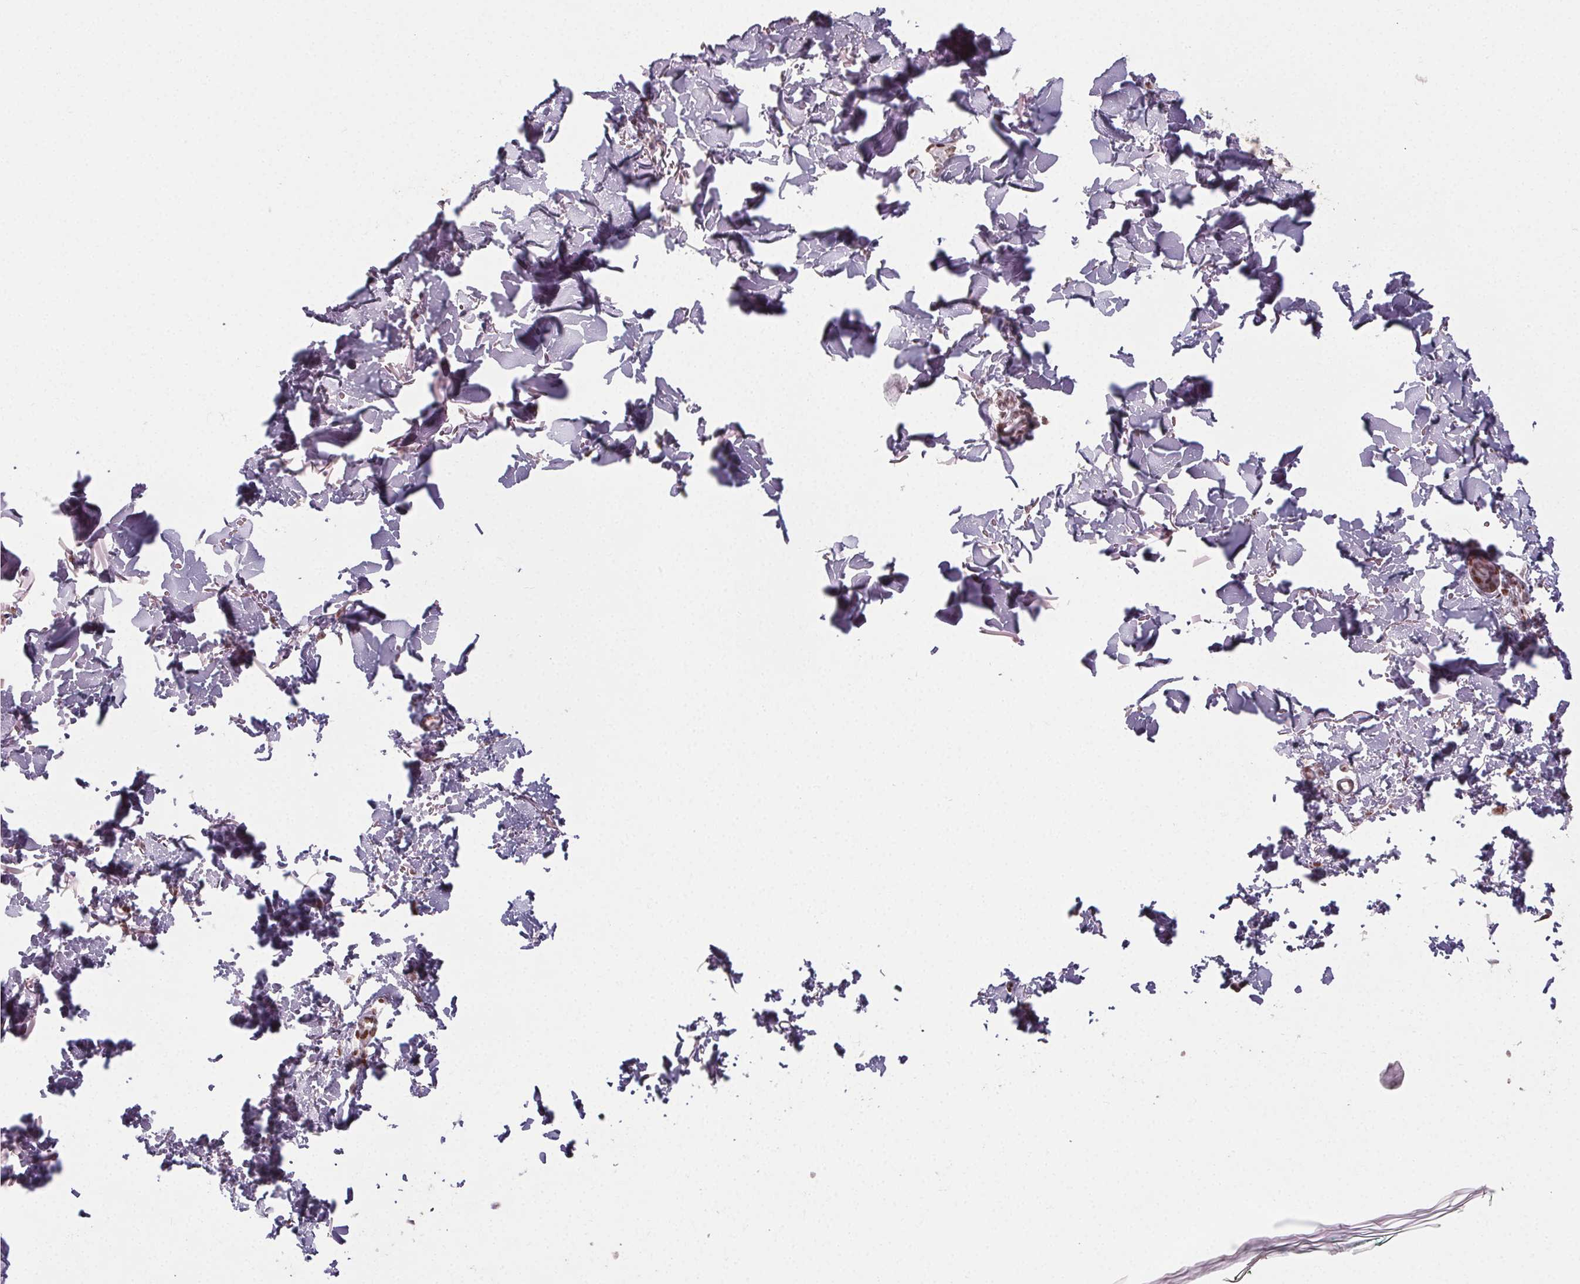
{"staining": {"intensity": "negative", "quantity": "none", "location": "none"}, "tissue": "skin", "cell_type": "Fibroblasts", "image_type": "normal", "snomed": [{"axis": "morphology", "description": "Normal tissue, NOS"}, {"axis": "topography", "description": "Skin"}, {"axis": "topography", "description": "Peripheral nerve tissue"}], "caption": "Fibroblasts are negative for brown protein staining in unremarkable skin. Brightfield microscopy of IHC stained with DAB (3,3'-diaminobenzidine) (brown) and hematoxylin (blue), captured at high magnification.", "gene": "KMT2A", "patient": {"sex": "female", "age": 45}}